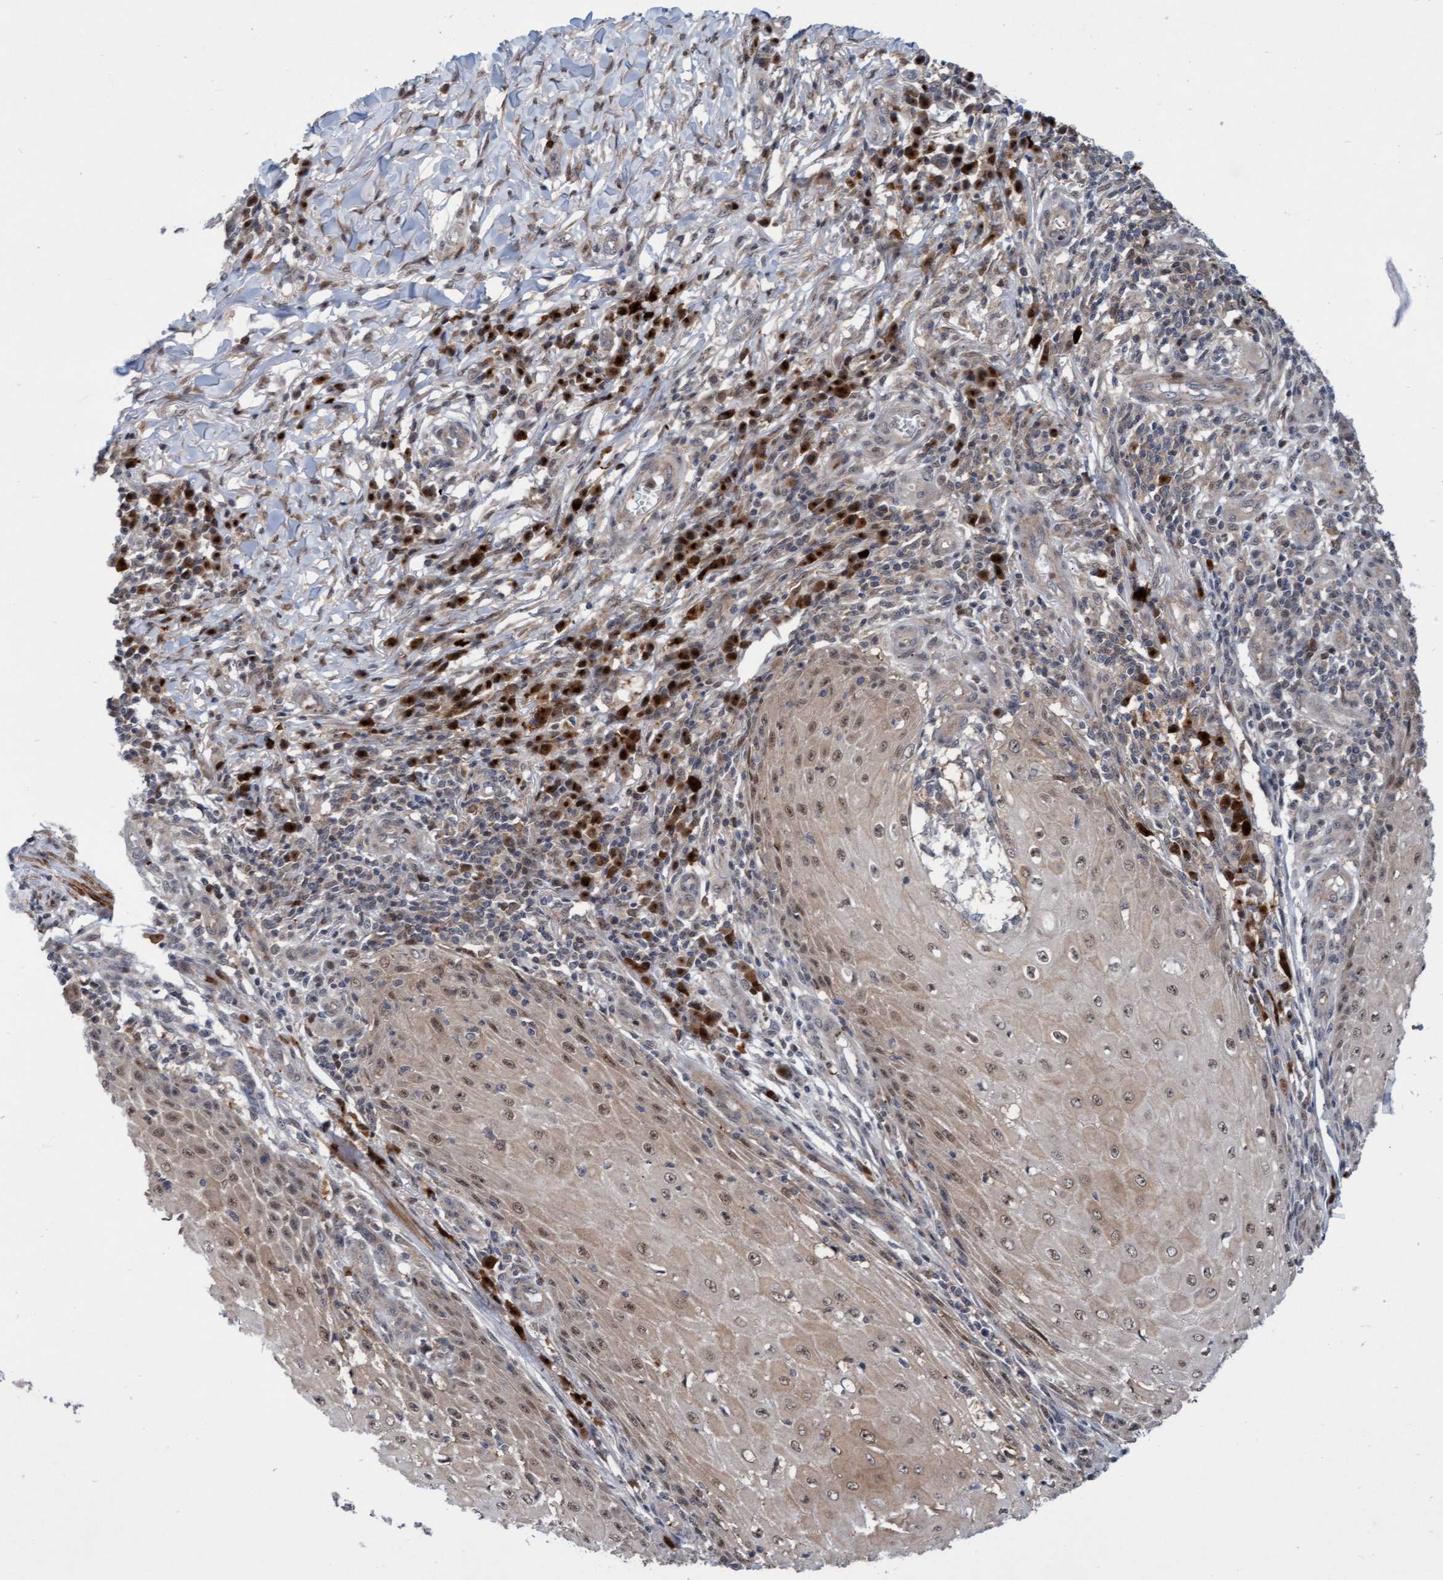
{"staining": {"intensity": "weak", "quantity": ">75%", "location": "cytoplasmic/membranous,nuclear"}, "tissue": "skin cancer", "cell_type": "Tumor cells", "image_type": "cancer", "snomed": [{"axis": "morphology", "description": "Squamous cell carcinoma, NOS"}, {"axis": "topography", "description": "Skin"}], "caption": "Immunohistochemical staining of human skin cancer (squamous cell carcinoma) displays low levels of weak cytoplasmic/membranous and nuclear protein positivity in approximately >75% of tumor cells. (Stains: DAB in brown, nuclei in blue, Microscopy: brightfield microscopy at high magnification).", "gene": "RAP1GAP2", "patient": {"sex": "female", "age": 73}}